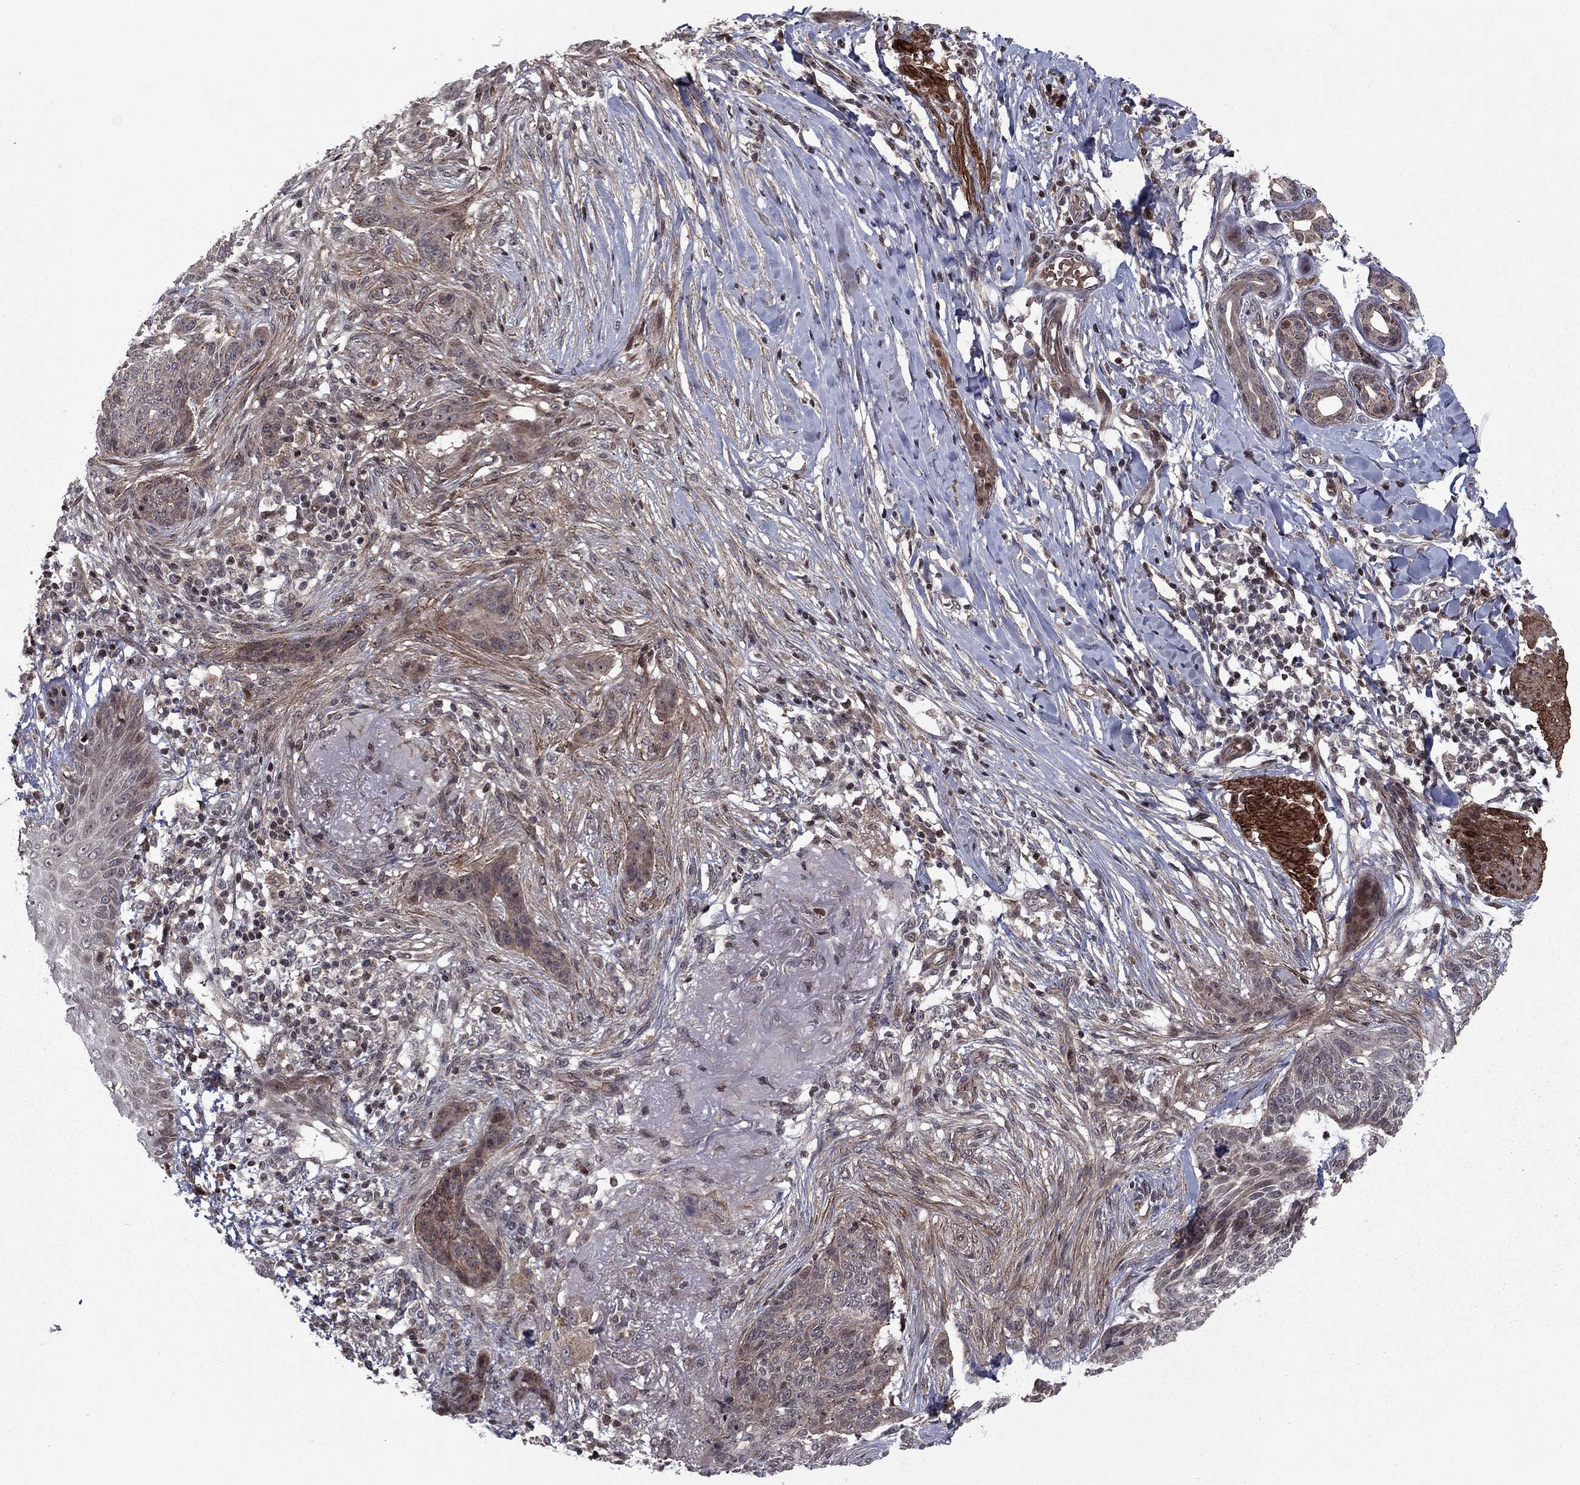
{"staining": {"intensity": "negative", "quantity": "none", "location": "none"}, "tissue": "skin cancer", "cell_type": "Tumor cells", "image_type": "cancer", "snomed": [{"axis": "morphology", "description": "Normal tissue, NOS"}, {"axis": "morphology", "description": "Basal cell carcinoma"}, {"axis": "topography", "description": "Skin"}], "caption": "IHC of skin cancer (basal cell carcinoma) exhibits no staining in tumor cells. (DAB (3,3'-diaminobenzidine) immunohistochemistry (IHC), high magnification).", "gene": "SORBS1", "patient": {"sex": "male", "age": 84}}